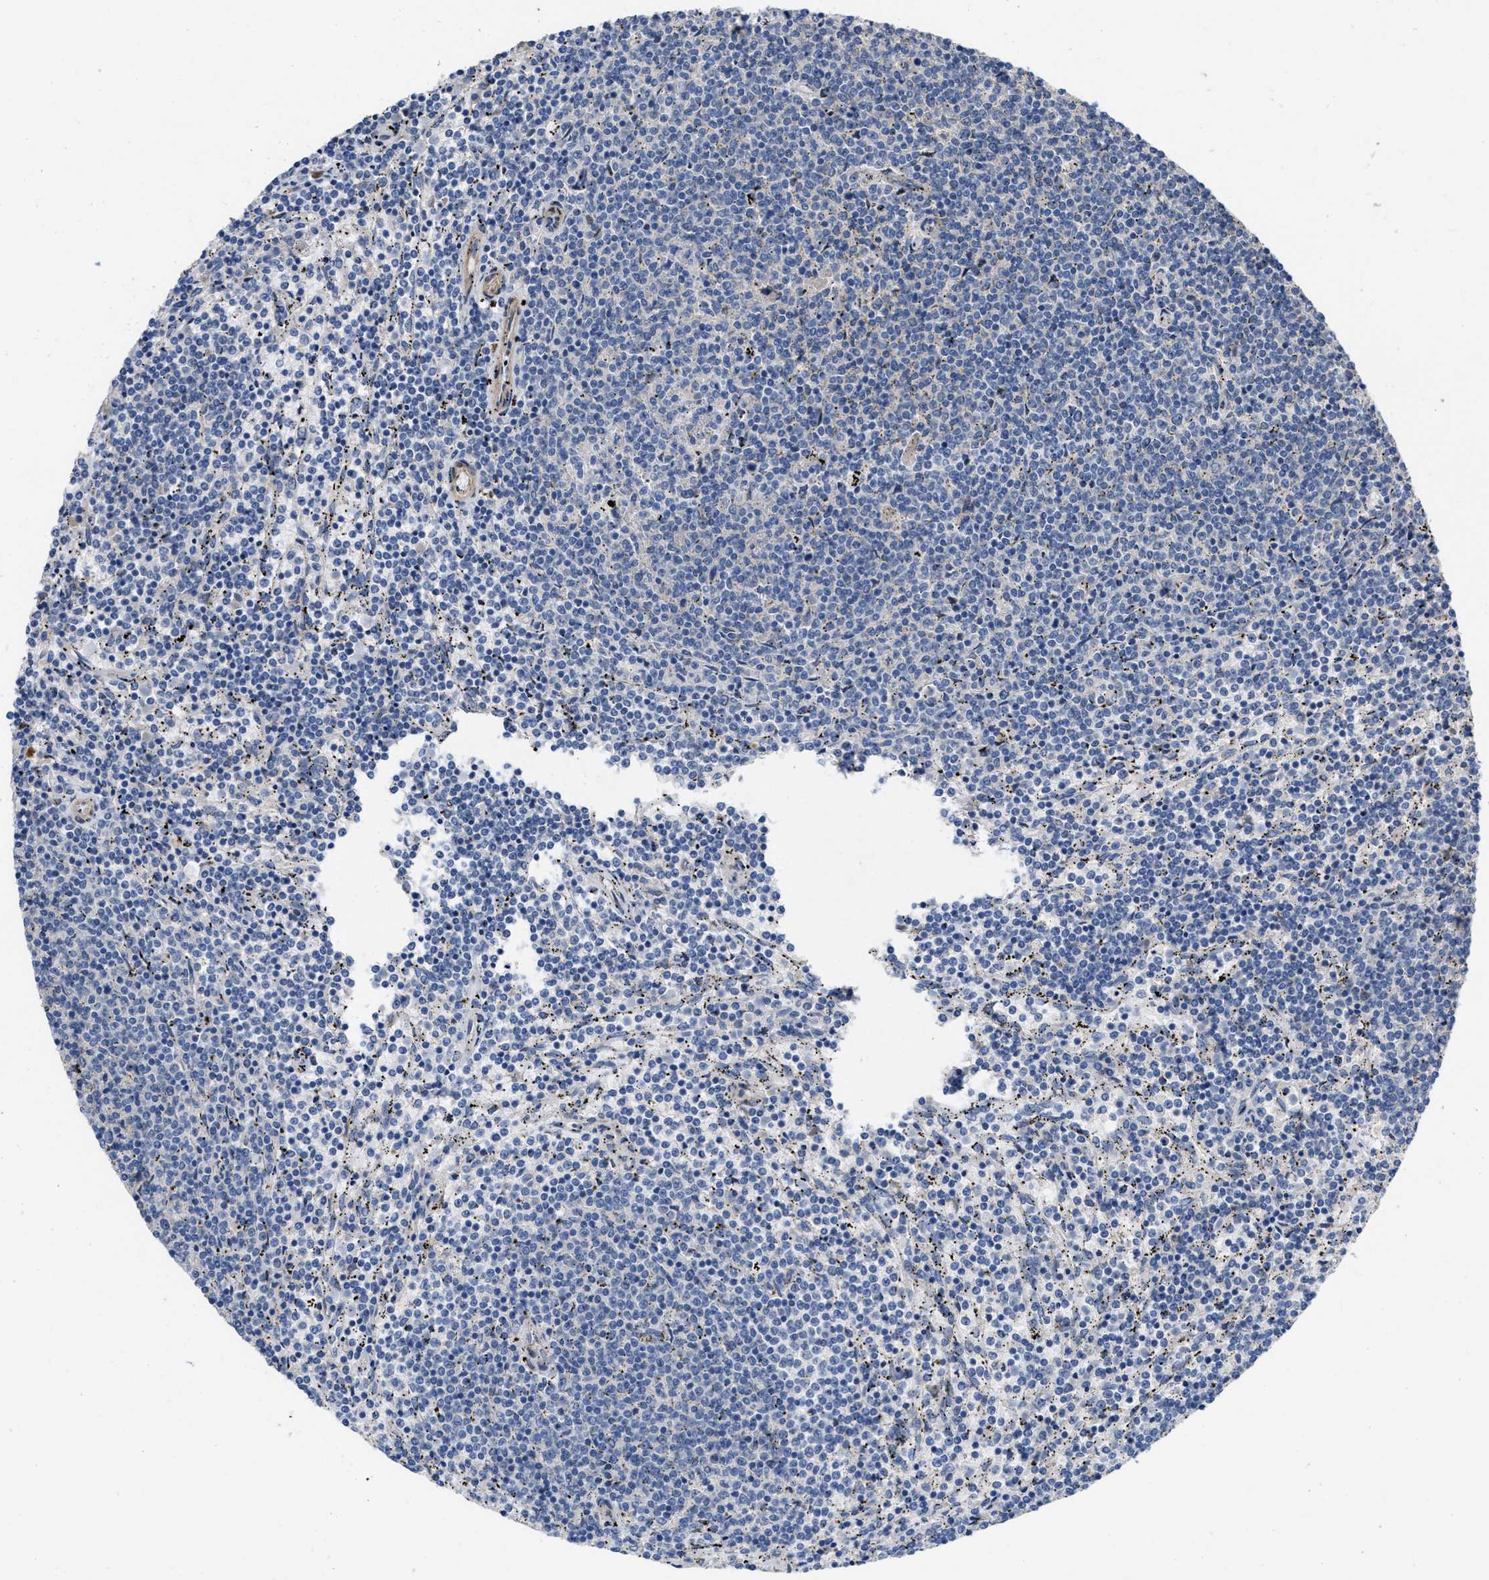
{"staining": {"intensity": "negative", "quantity": "none", "location": "none"}, "tissue": "lymphoma", "cell_type": "Tumor cells", "image_type": "cancer", "snomed": [{"axis": "morphology", "description": "Malignant lymphoma, non-Hodgkin's type, Low grade"}, {"axis": "topography", "description": "Spleen"}], "caption": "Tumor cells are negative for protein expression in human malignant lymphoma, non-Hodgkin's type (low-grade). (DAB (3,3'-diaminobenzidine) immunohistochemistry, high magnification).", "gene": "CDPF1", "patient": {"sex": "female", "age": 50}}